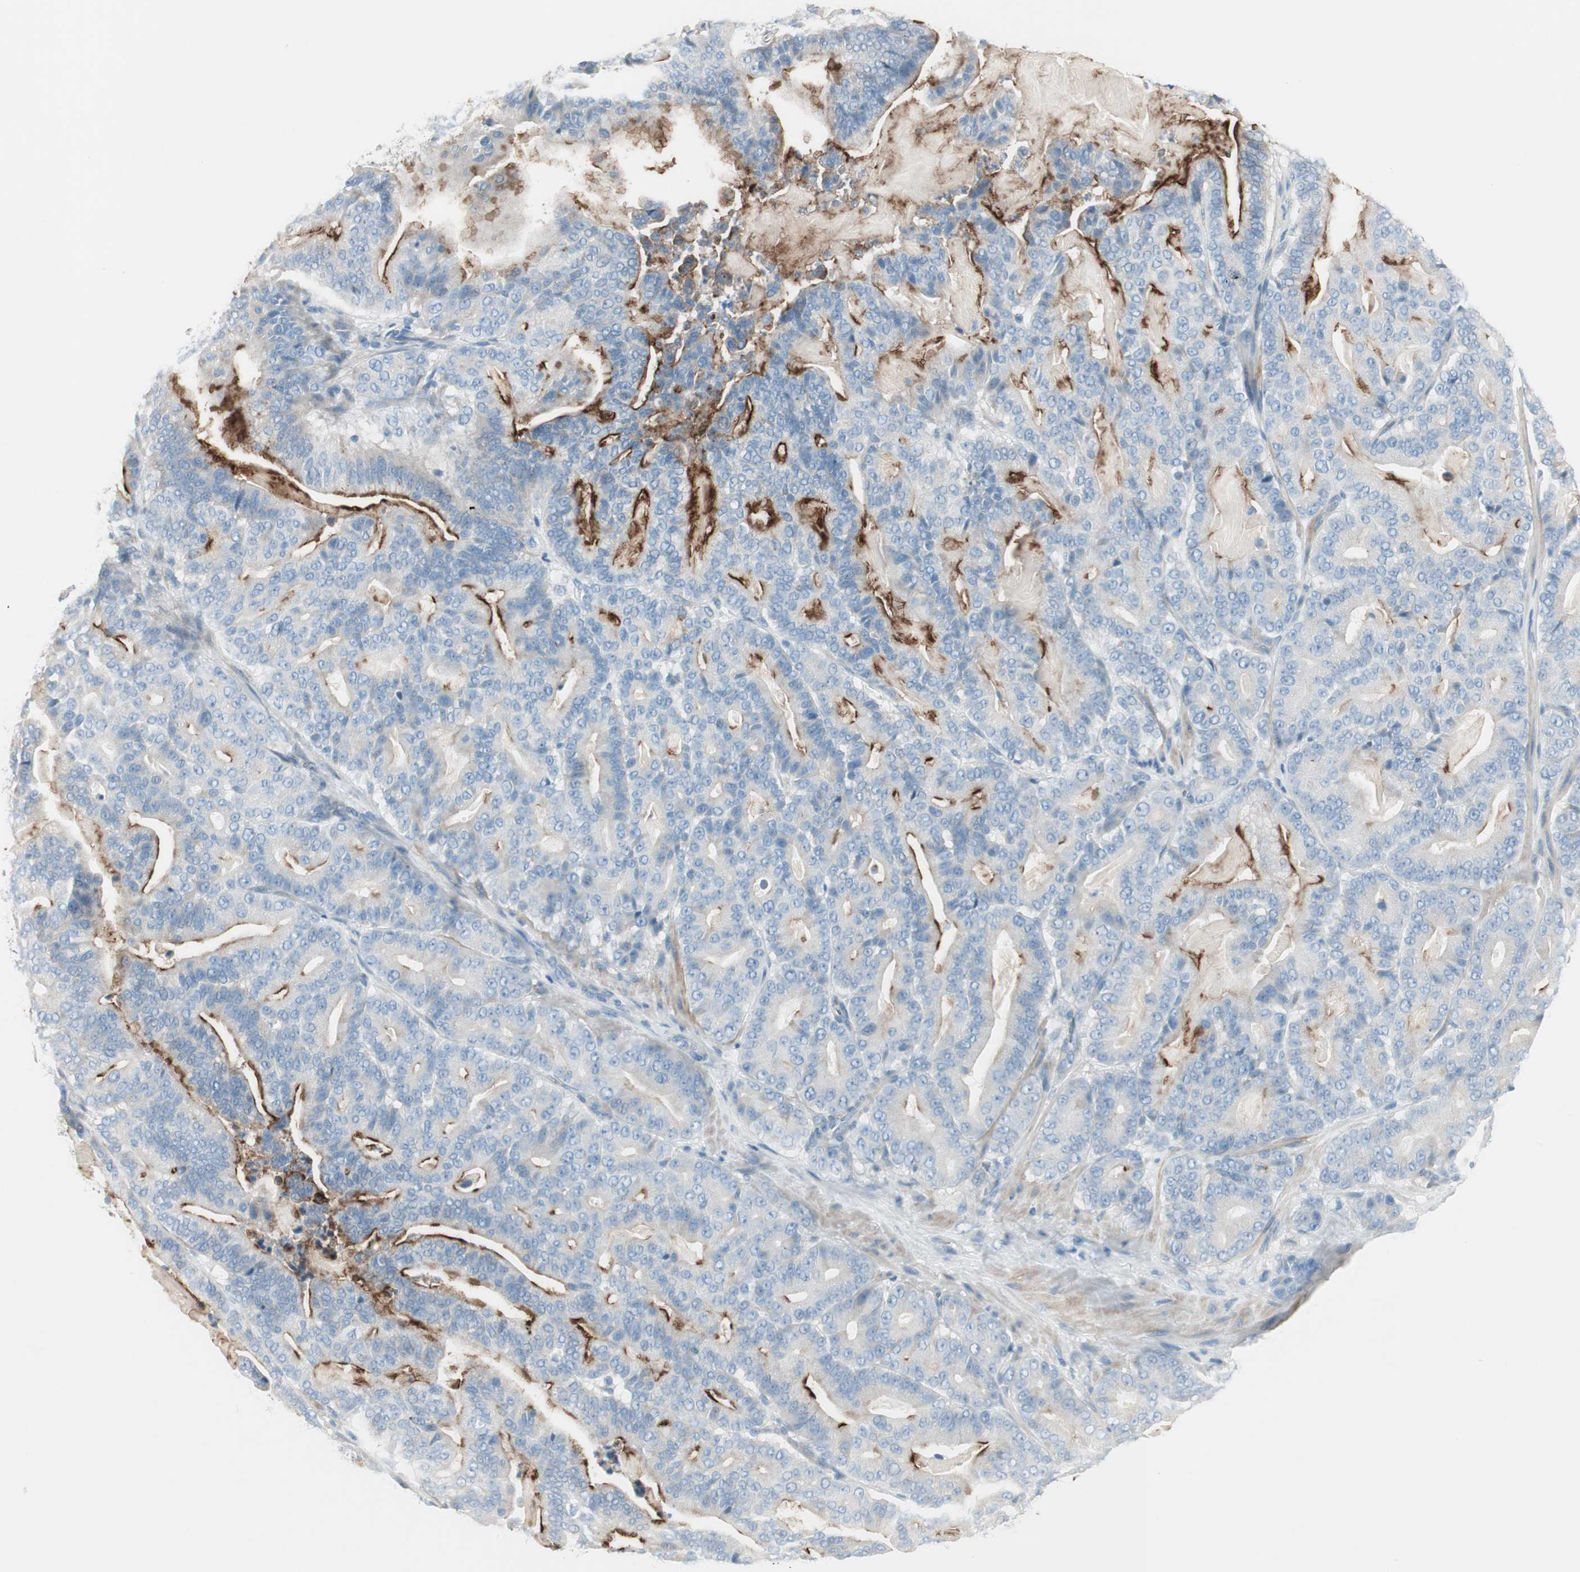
{"staining": {"intensity": "moderate", "quantity": "25%-75%", "location": "cytoplasmic/membranous"}, "tissue": "pancreatic cancer", "cell_type": "Tumor cells", "image_type": "cancer", "snomed": [{"axis": "morphology", "description": "Adenocarcinoma, NOS"}, {"axis": "topography", "description": "Pancreas"}], "caption": "This is an image of immunohistochemistry (IHC) staining of adenocarcinoma (pancreatic), which shows moderate staining in the cytoplasmic/membranous of tumor cells.", "gene": "CDHR5", "patient": {"sex": "male", "age": 63}}